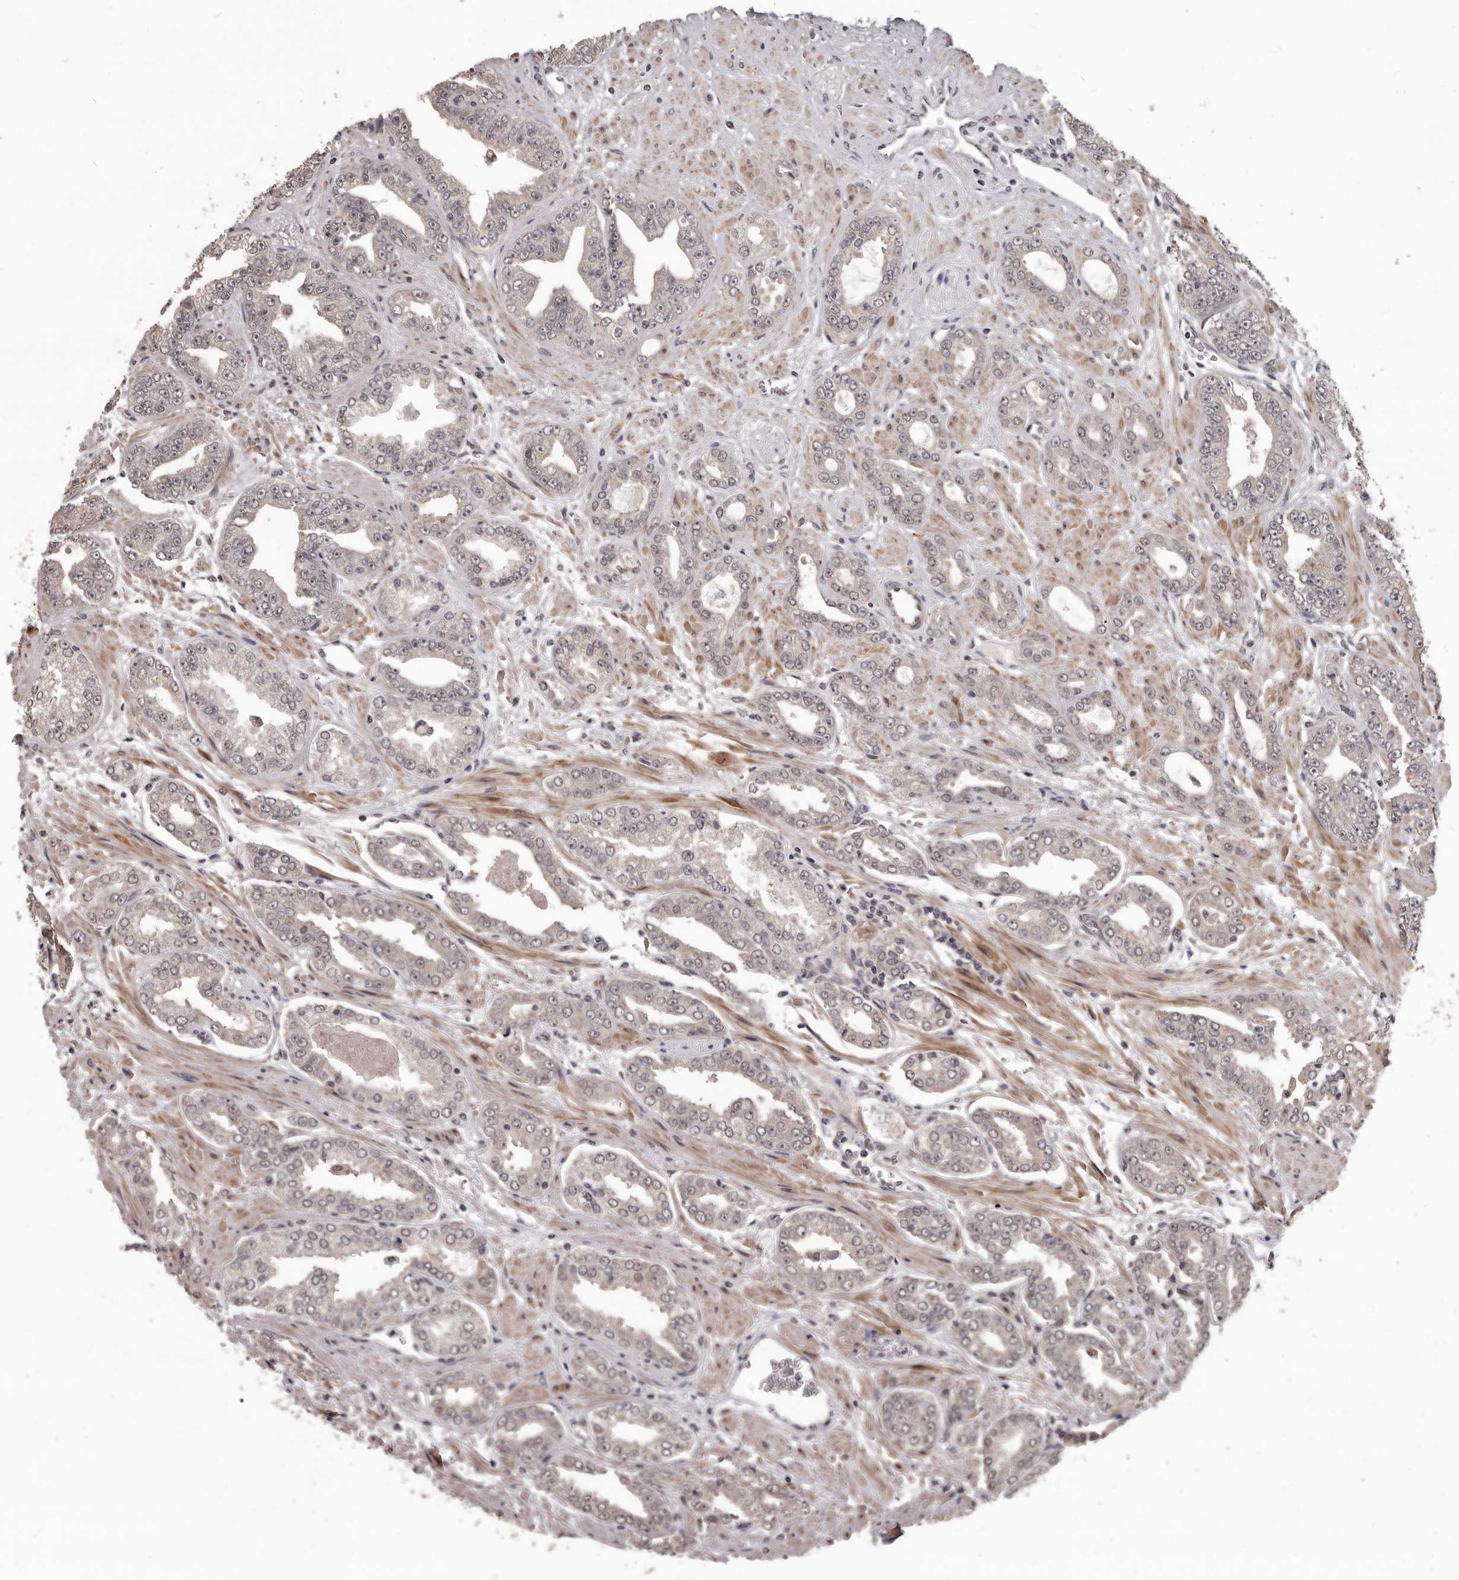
{"staining": {"intensity": "weak", "quantity": "<25%", "location": "nuclear"}, "tissue": "prostate cancer", "cell_type": "Tumor cells", "image_type": "cancer", "snomed": [{"axis": "morphology", "description": "Adenocarcinoma, High grade"}, {"axis": "topography", "description": "Prostate"}], "caption": "IHC micrograph of neoplastic tissue: human prostate cancer stained with DAB (3,3'-diaminobenzidine) exhibits no significant protein positivity in tumor cells.", "gene": "ZFP14", "patient": {"sex": "male", "age": 71}}